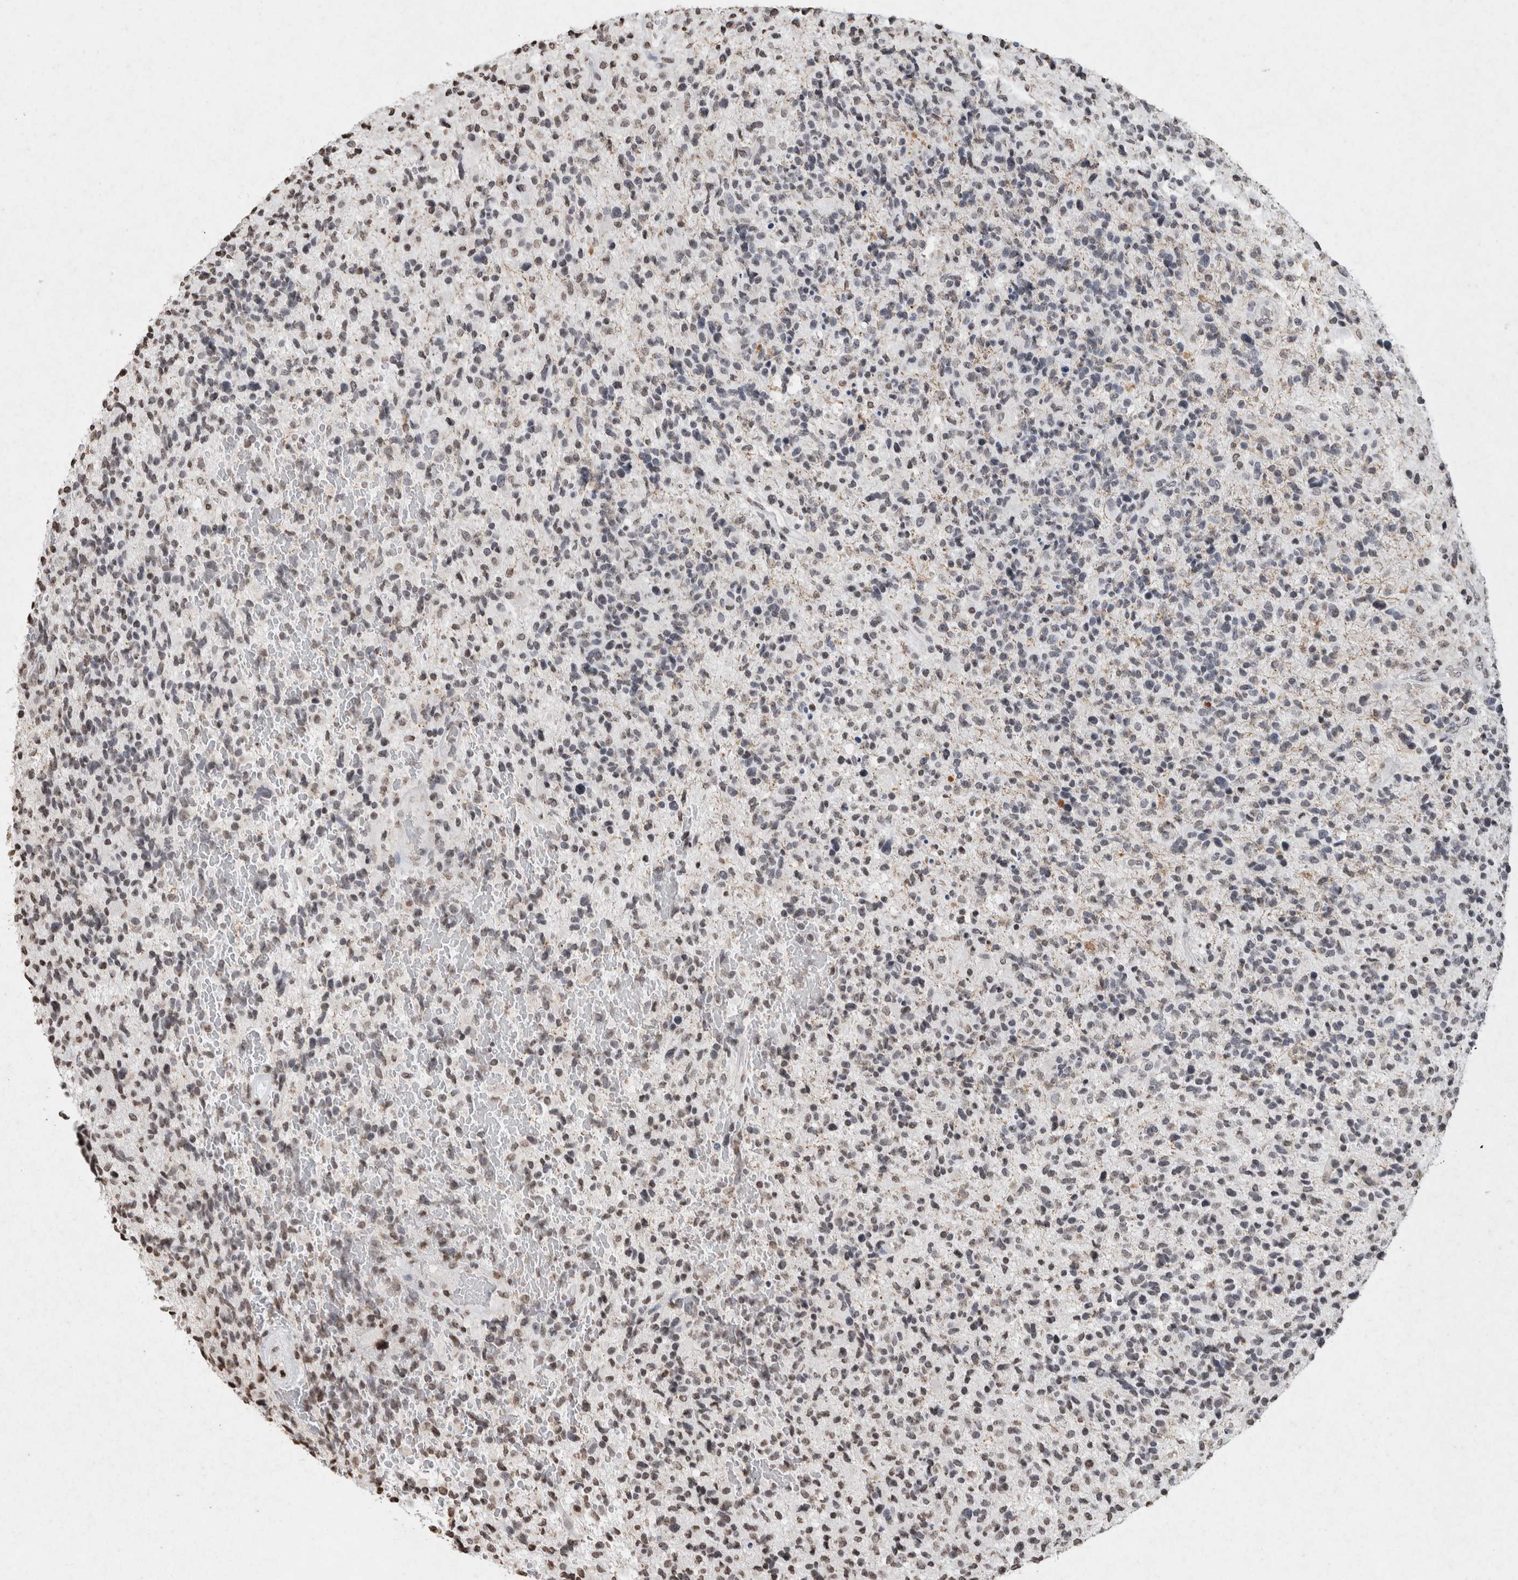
{"staining": {"intensity": "weak", "quantity": "<25%", "location": "nuclear"}, "tissue": "glioma", "cell_type": "Tumor cells", "image_type": "cancer", "snomed": [{"axis": "morphology", "description": "Glioma, malignant, High grade"}, {"axis": "topography", "description": "Brain"}], "caption": "There is no significant expression in tumor cells of high-grade glioma (malignant).", "gene": "CNTN1", "patient": {"sex": "male", "age": 72}}